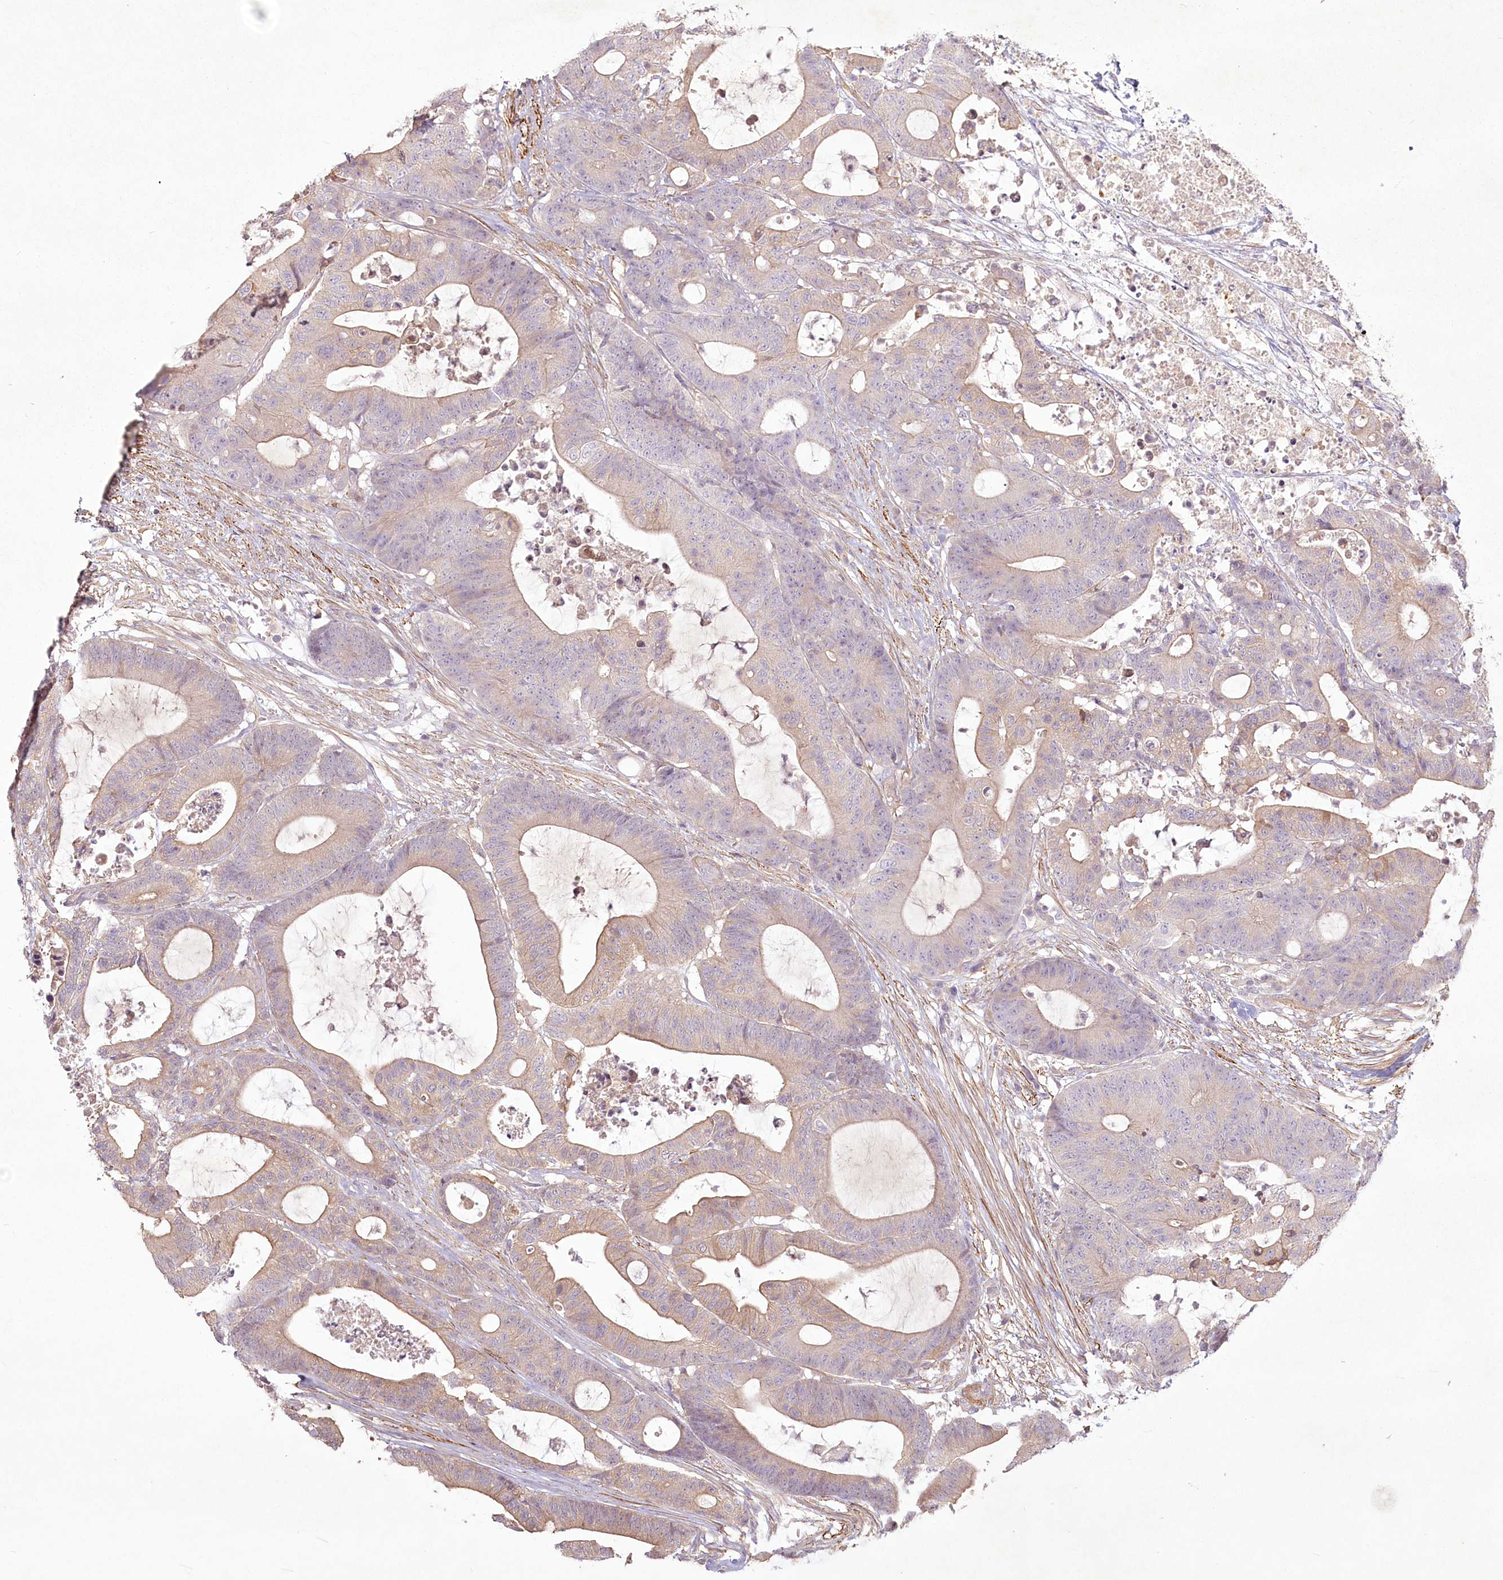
{"staining": {"intensity": "weak", "quantity": "25%-75%", "location": "cytoplasmic/membranous"}, "tissue": "colorectal cancer", "cell_type": "Tumor cells", "image_type": "cancer", "snomed": [{"axis": "morphology", "description": "Adenocarcinoma, NOS"}, {"axis": "topography", "description": "Colon"}], "caption": "IHC of colorectal adenocarcinoma demonstrates low levels of weak cytoplasmic/membranous staining in about 25%-75% of tumor cells.", "gene": "INPP4B", "patient": {"sex": "female", "age": 84}}